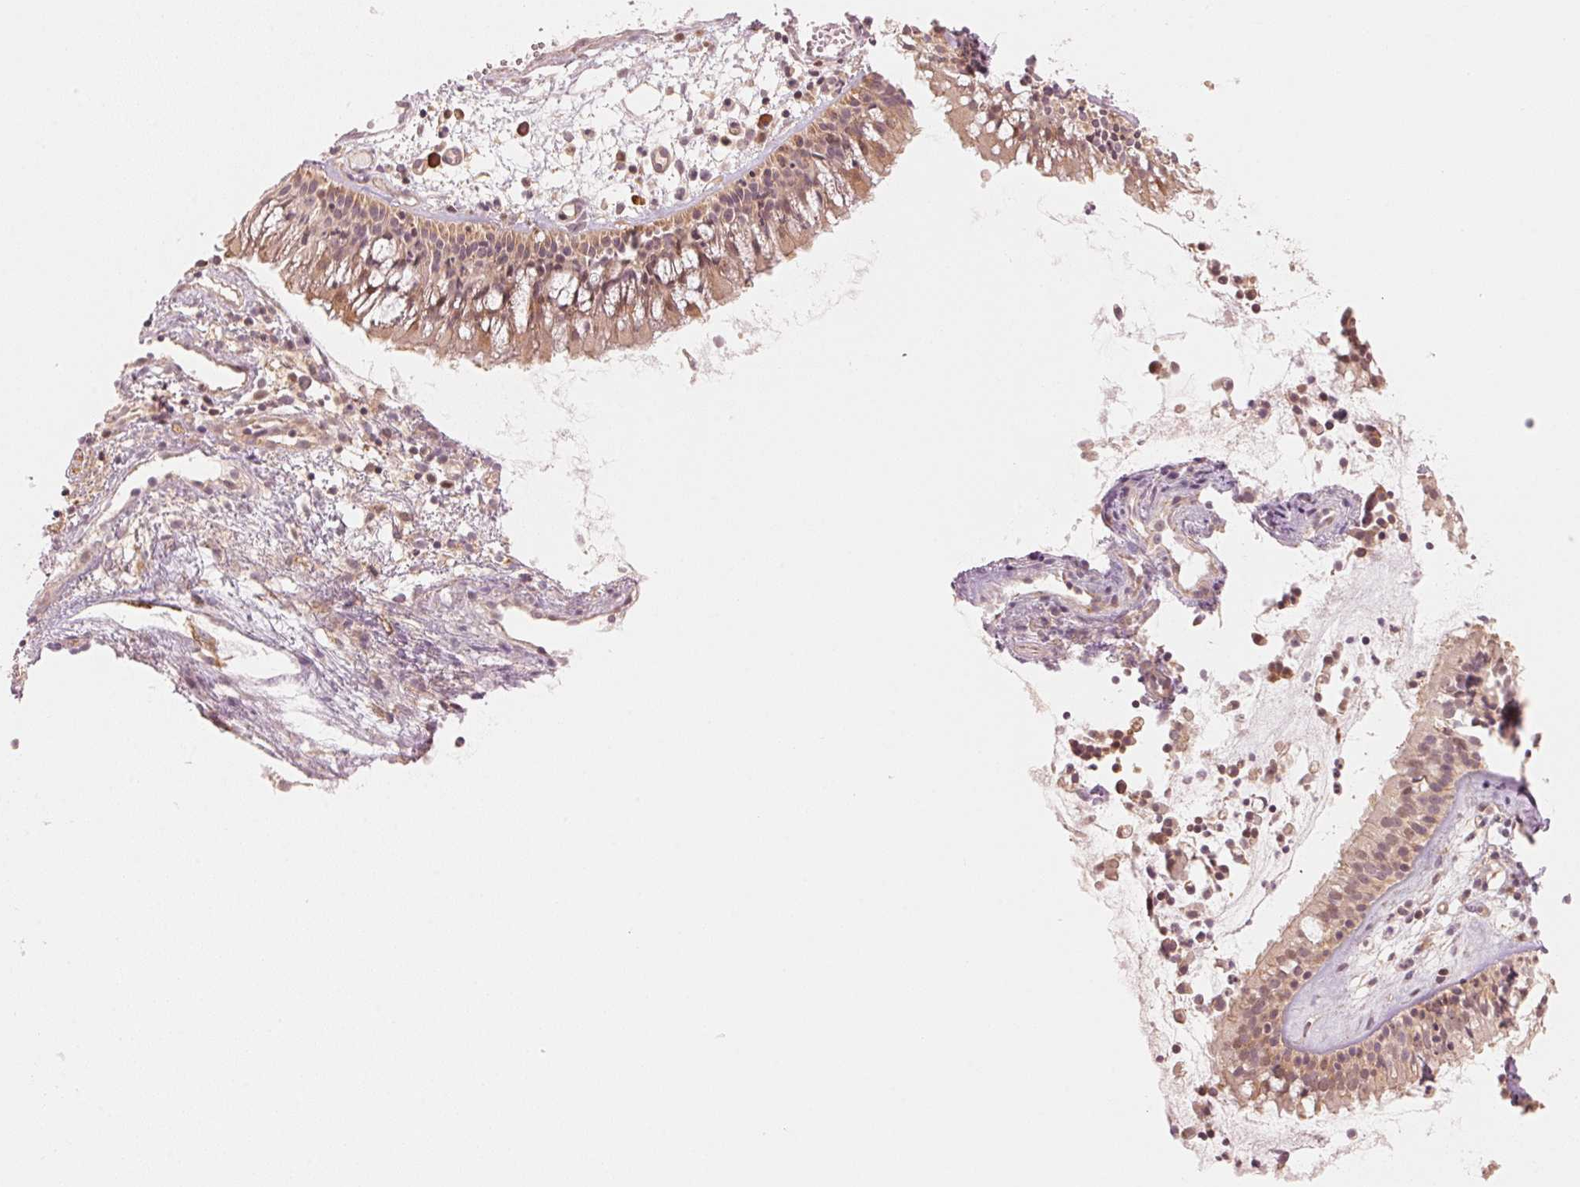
{"staining": {"intensity": "moderate", "quantity": ">75%", "location": "cytoplasmic/membranous"}, "tissue": "nasopharynx", "cell_type": "Respiratory epithelial cells", "image_type": "normal", "snomed": [{"axis": "morphology", "description": "Normal tissue, NOS"}, {"axis": "topography", "description": "Nasopharynx"}], "caption": "Normal nasopharynx reveals moderate cytoplasmic/membranous expression in about >75% of respiratory epithelial cells.", "gene": "PRKN", "patient": {"sex": "male", "age": 31}}